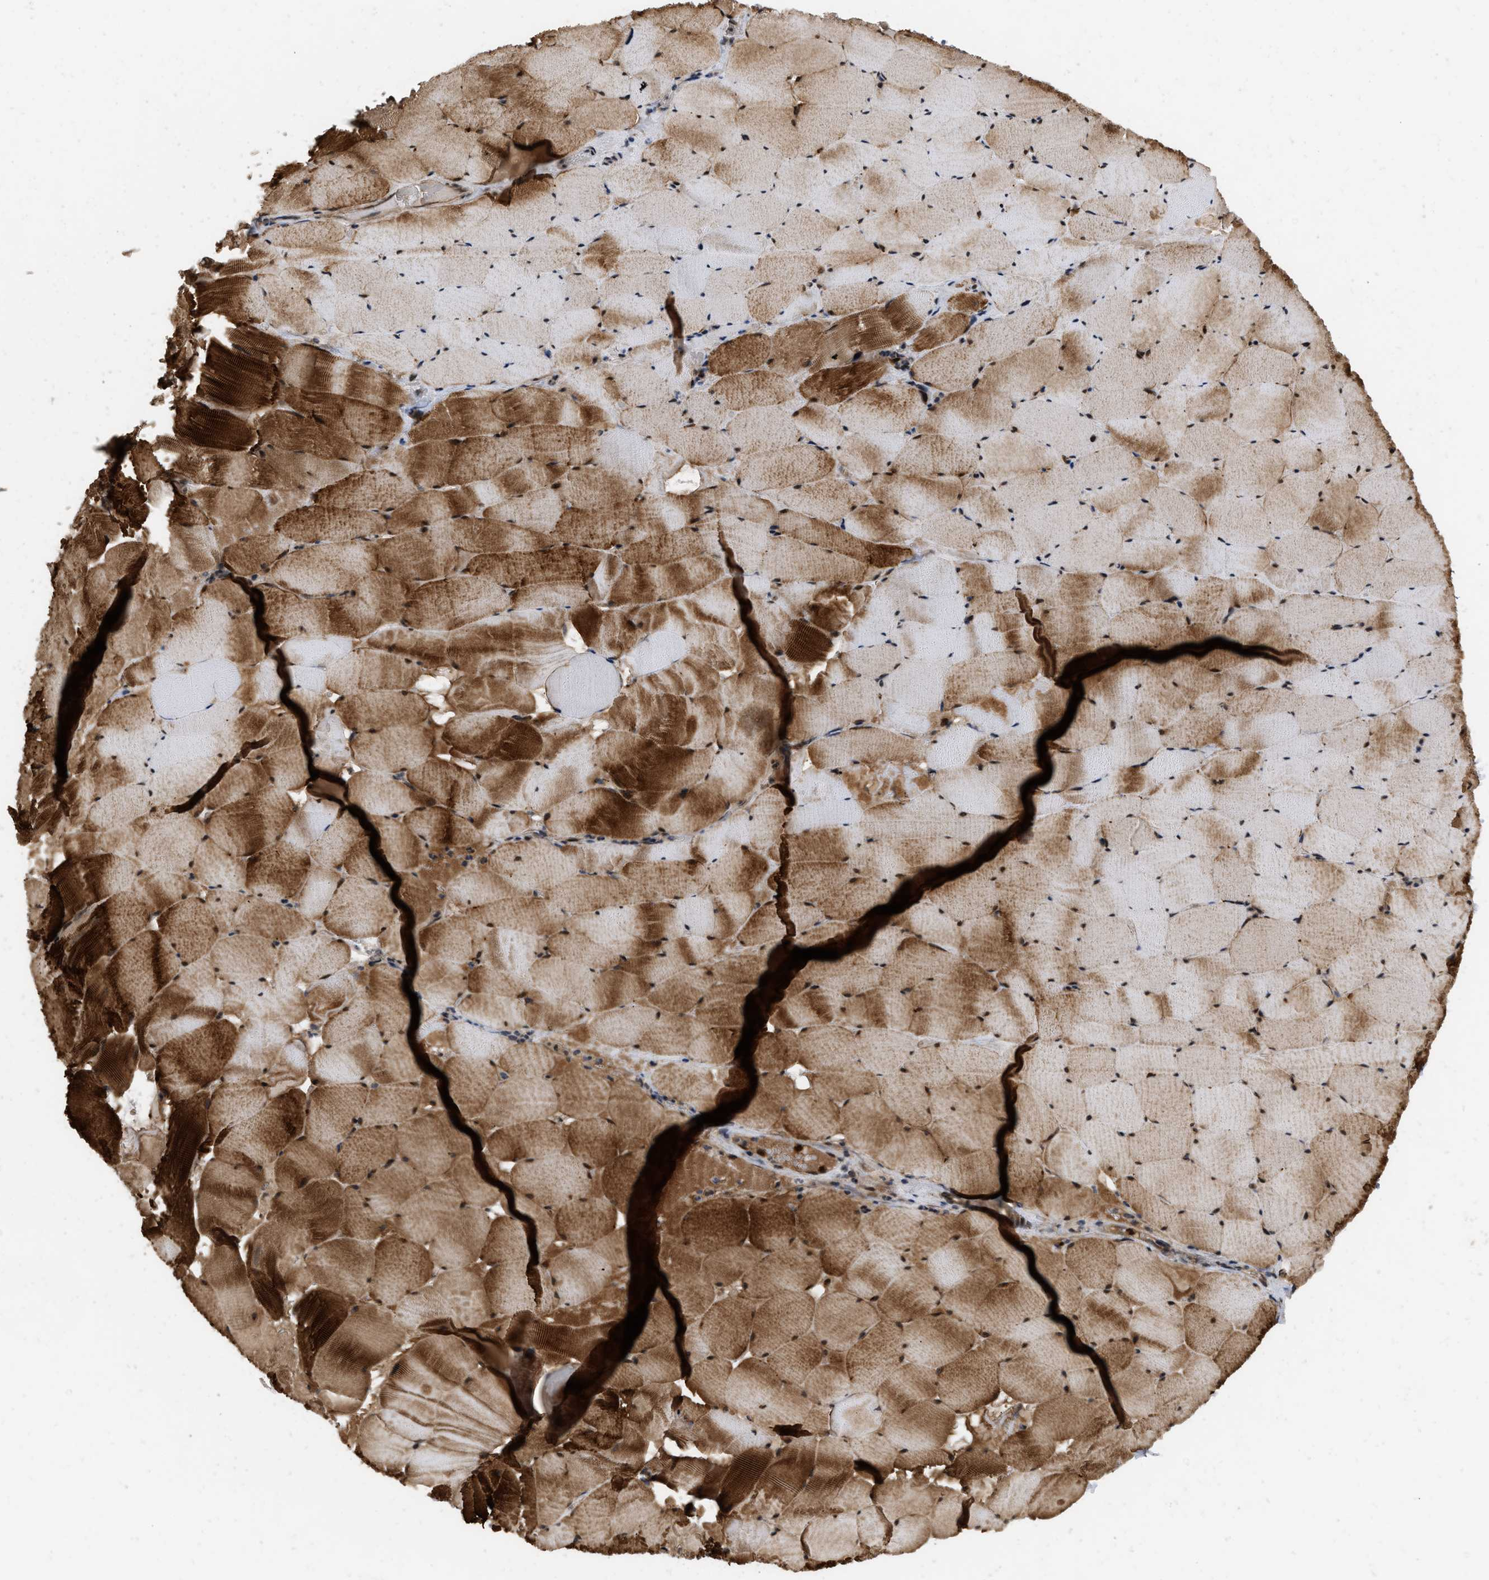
{"staining": {"intensity": "strong", "quantity": ">75%", "location": "cytoplasmic/membranous"}, "tissue": "skeletal muscle", "cell_type": "Myocytes", "image_type": "normal", "snomed": [{"axis": "morphology", "description": "Normal tissue, NOS"}, {"axis": "topography", "description": "Skeletal muscle"}], "caption": "Immunohistochemical staining of unremarkable human skeletal muscle exhibits strong cytoplasmic/membranous protein positivity in approximately >75% of myocytes.", "gene": "ANKRD11", "patient": {"sex": "male", "age": 62}}